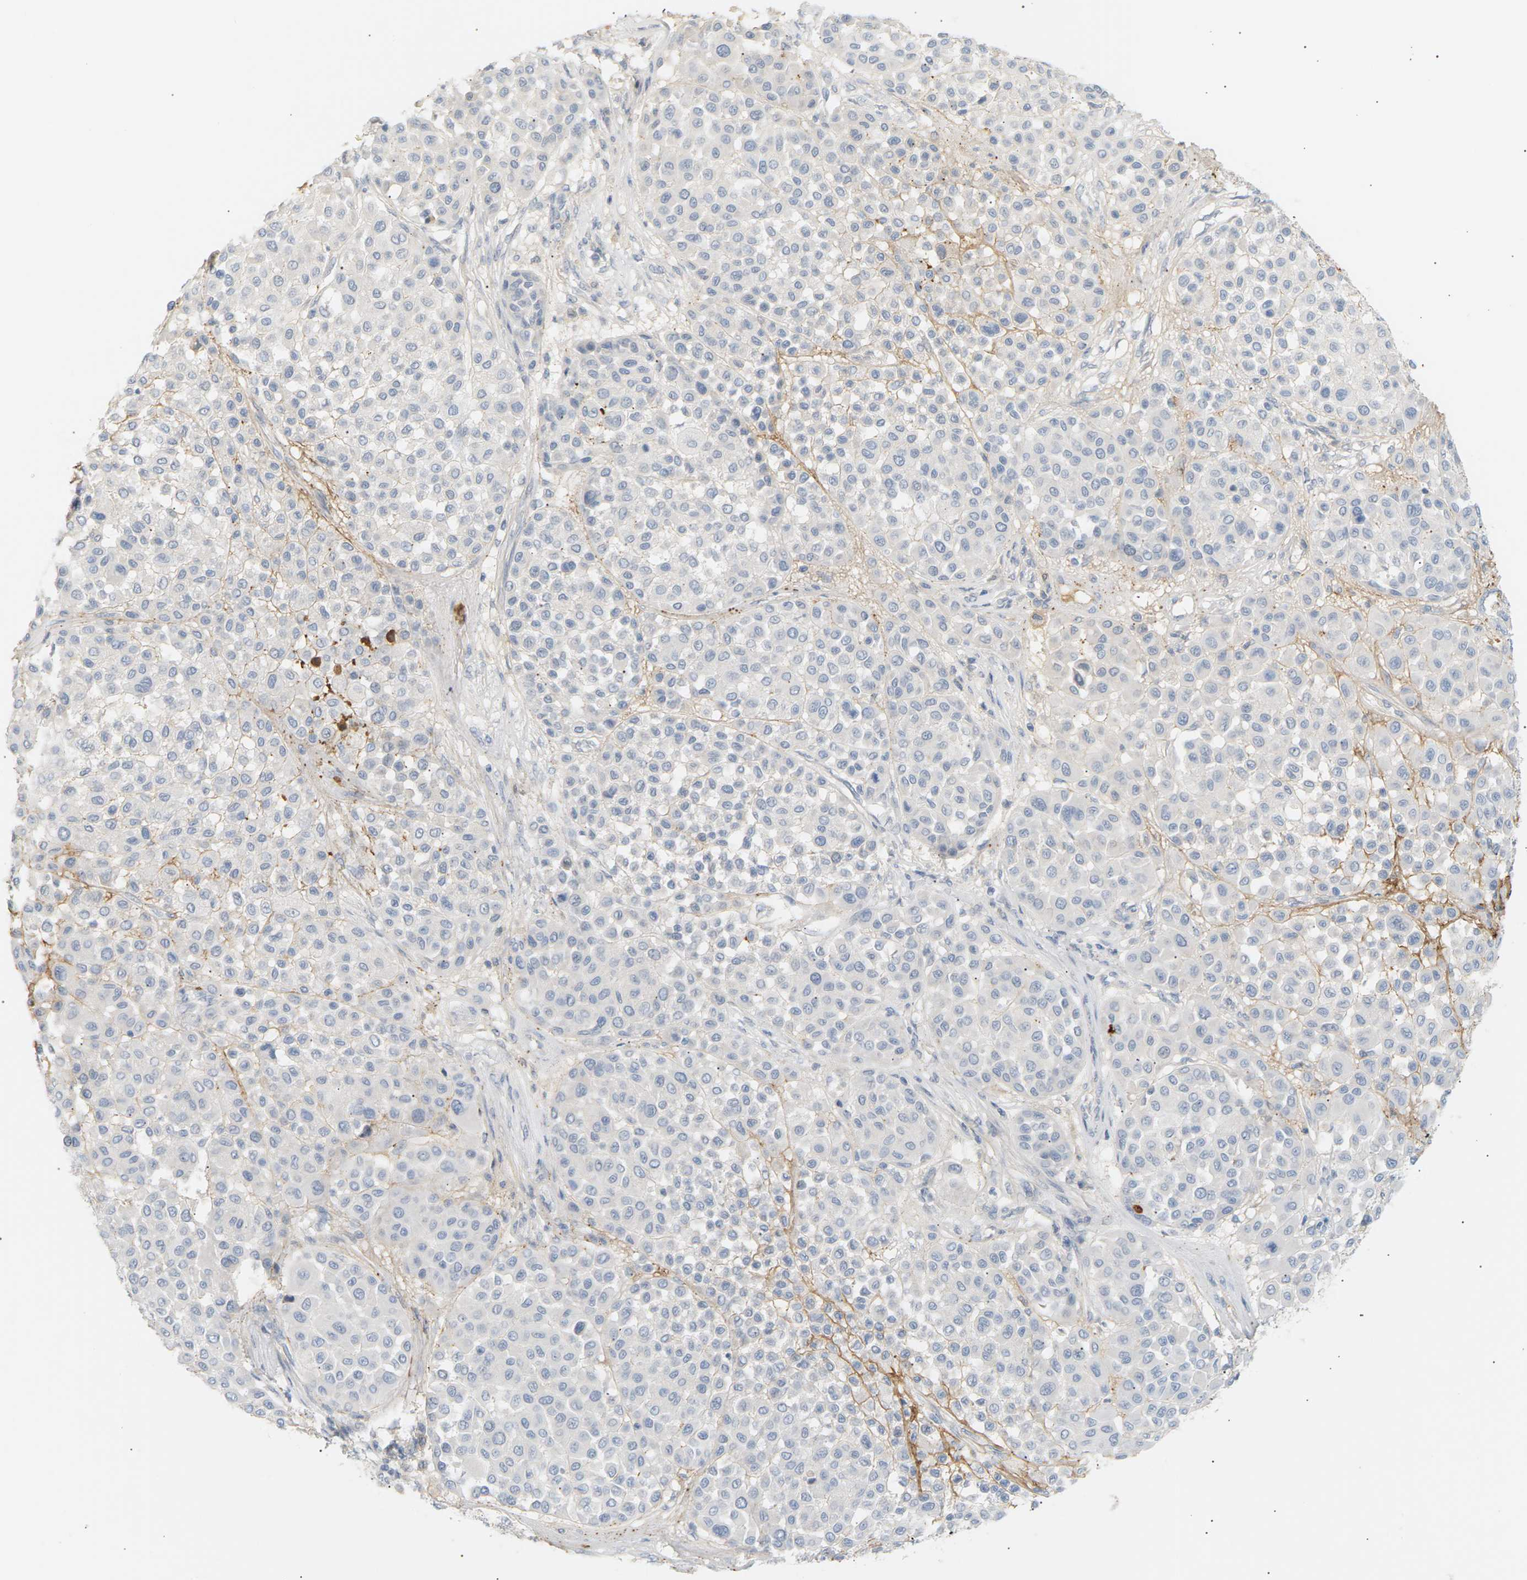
{"staining": {"intensity": "negative", "quantity": "none", "location": "none"}, "tissue": "melanoma", "cell_type": "Tumor cells", "image_type": "cancer", "snomed": [{"axis": "morphology", "description": "Malignant melanoma, Metastatic site"}, {"axis": "topography", "description": "Soft tissue"}], "caption": "There is no significant positivity in tumor cells of melanoma.", "gene": "CLU", "patient": {"sex": "male", "age": 41}}